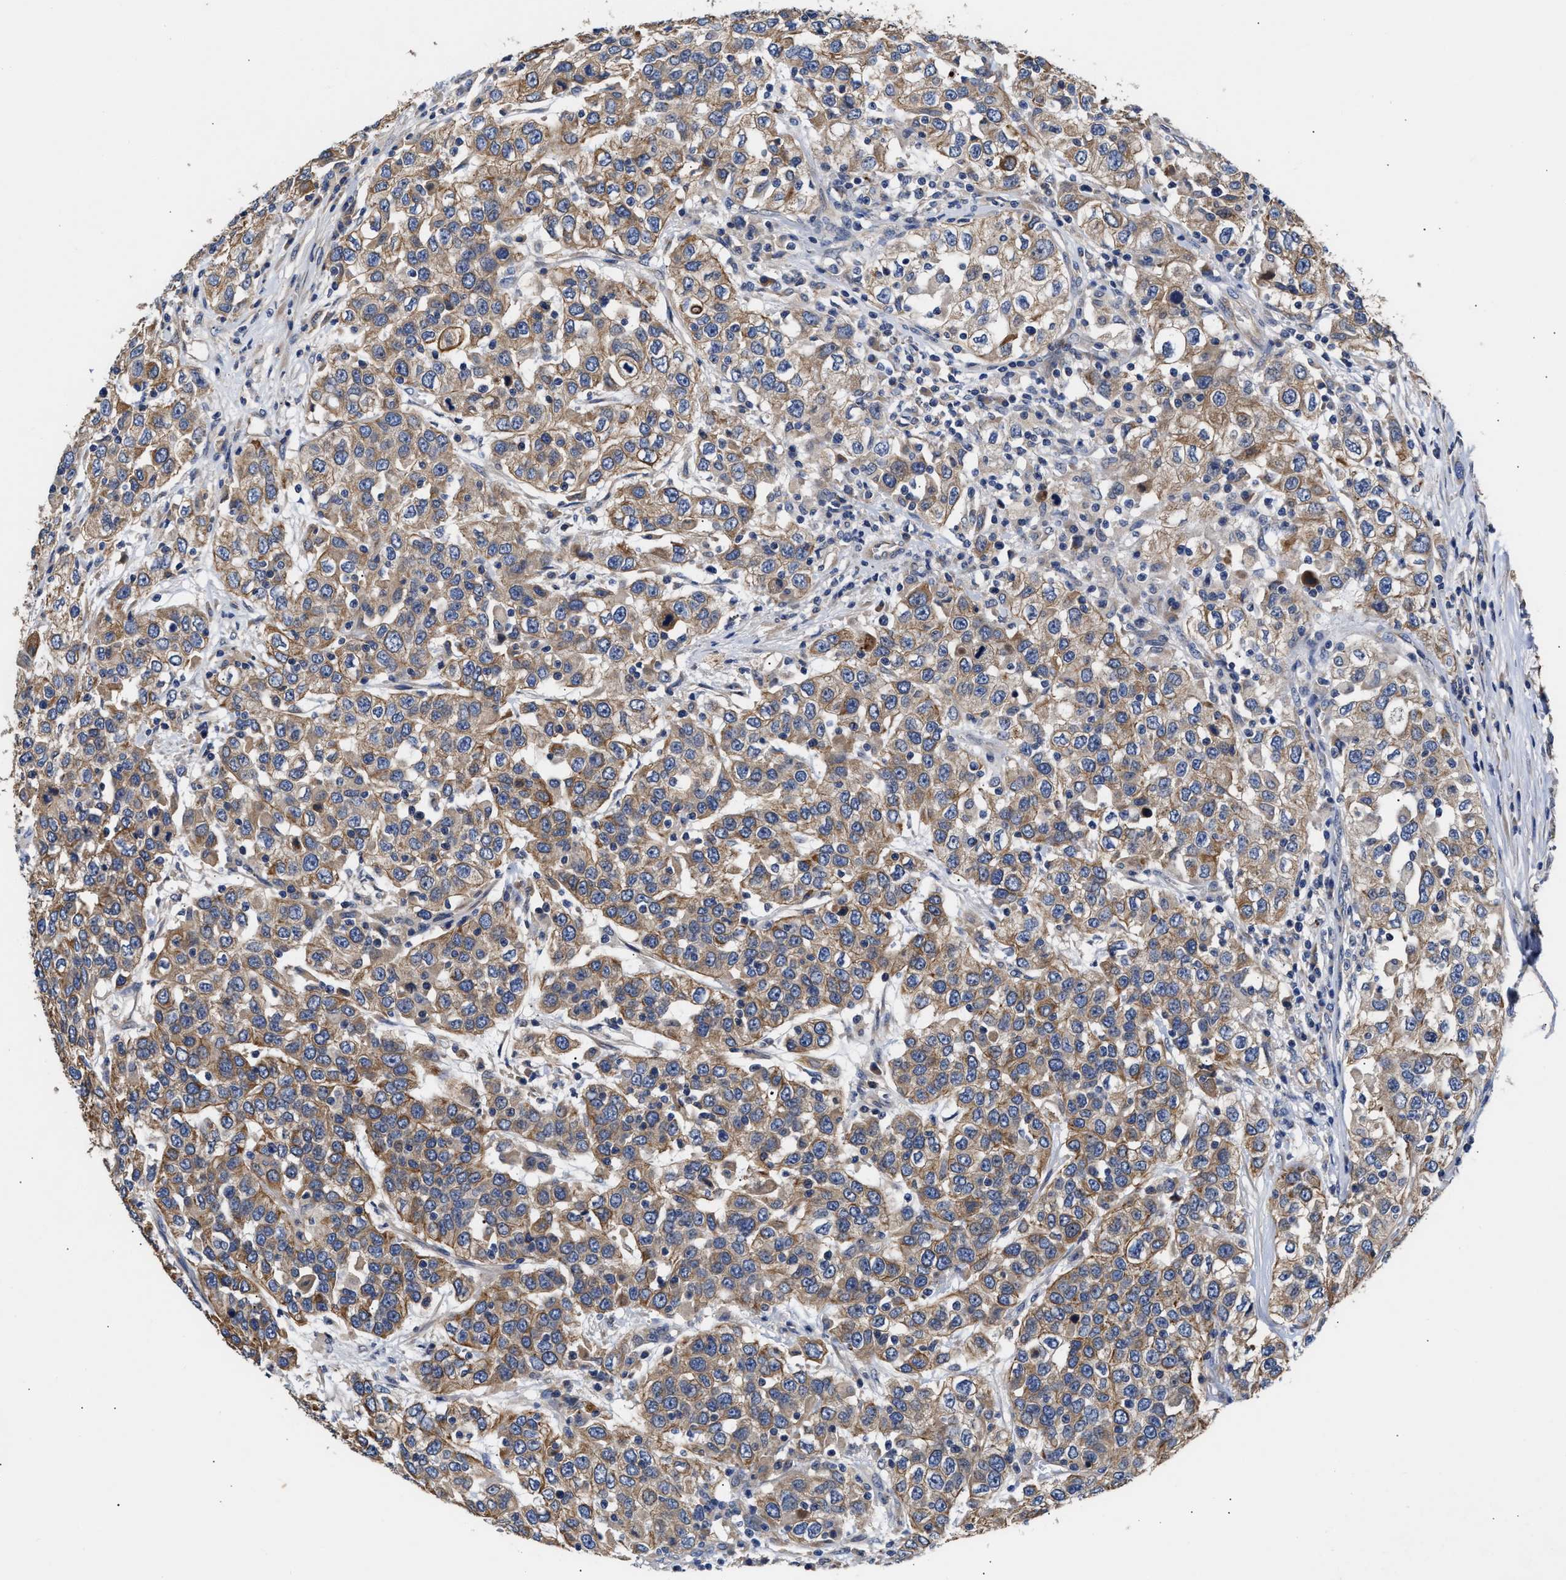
{"staining": {"intensity": "moderate", "quantity": ">75%", "location": "cytoplasmic/membranous"}, "tissue": "urothelial cancer", "cell_type": "Tumor cells", "image_type": "cancer", "snomed": [{"axis": "morphology", "description": "Urothelial carcinoma, High grade"}, {"axis": "topography", "description": "Urinary bladder"}], "caption": "A high-resolution photomicrograph shows IHC staining of urothelial cancer, which displays moderate cytoplasmic/membranous staining in approximately >75% of tumor cells.", "gene": "CCDC146", "patient": {"sex": "female", "age": 80}}